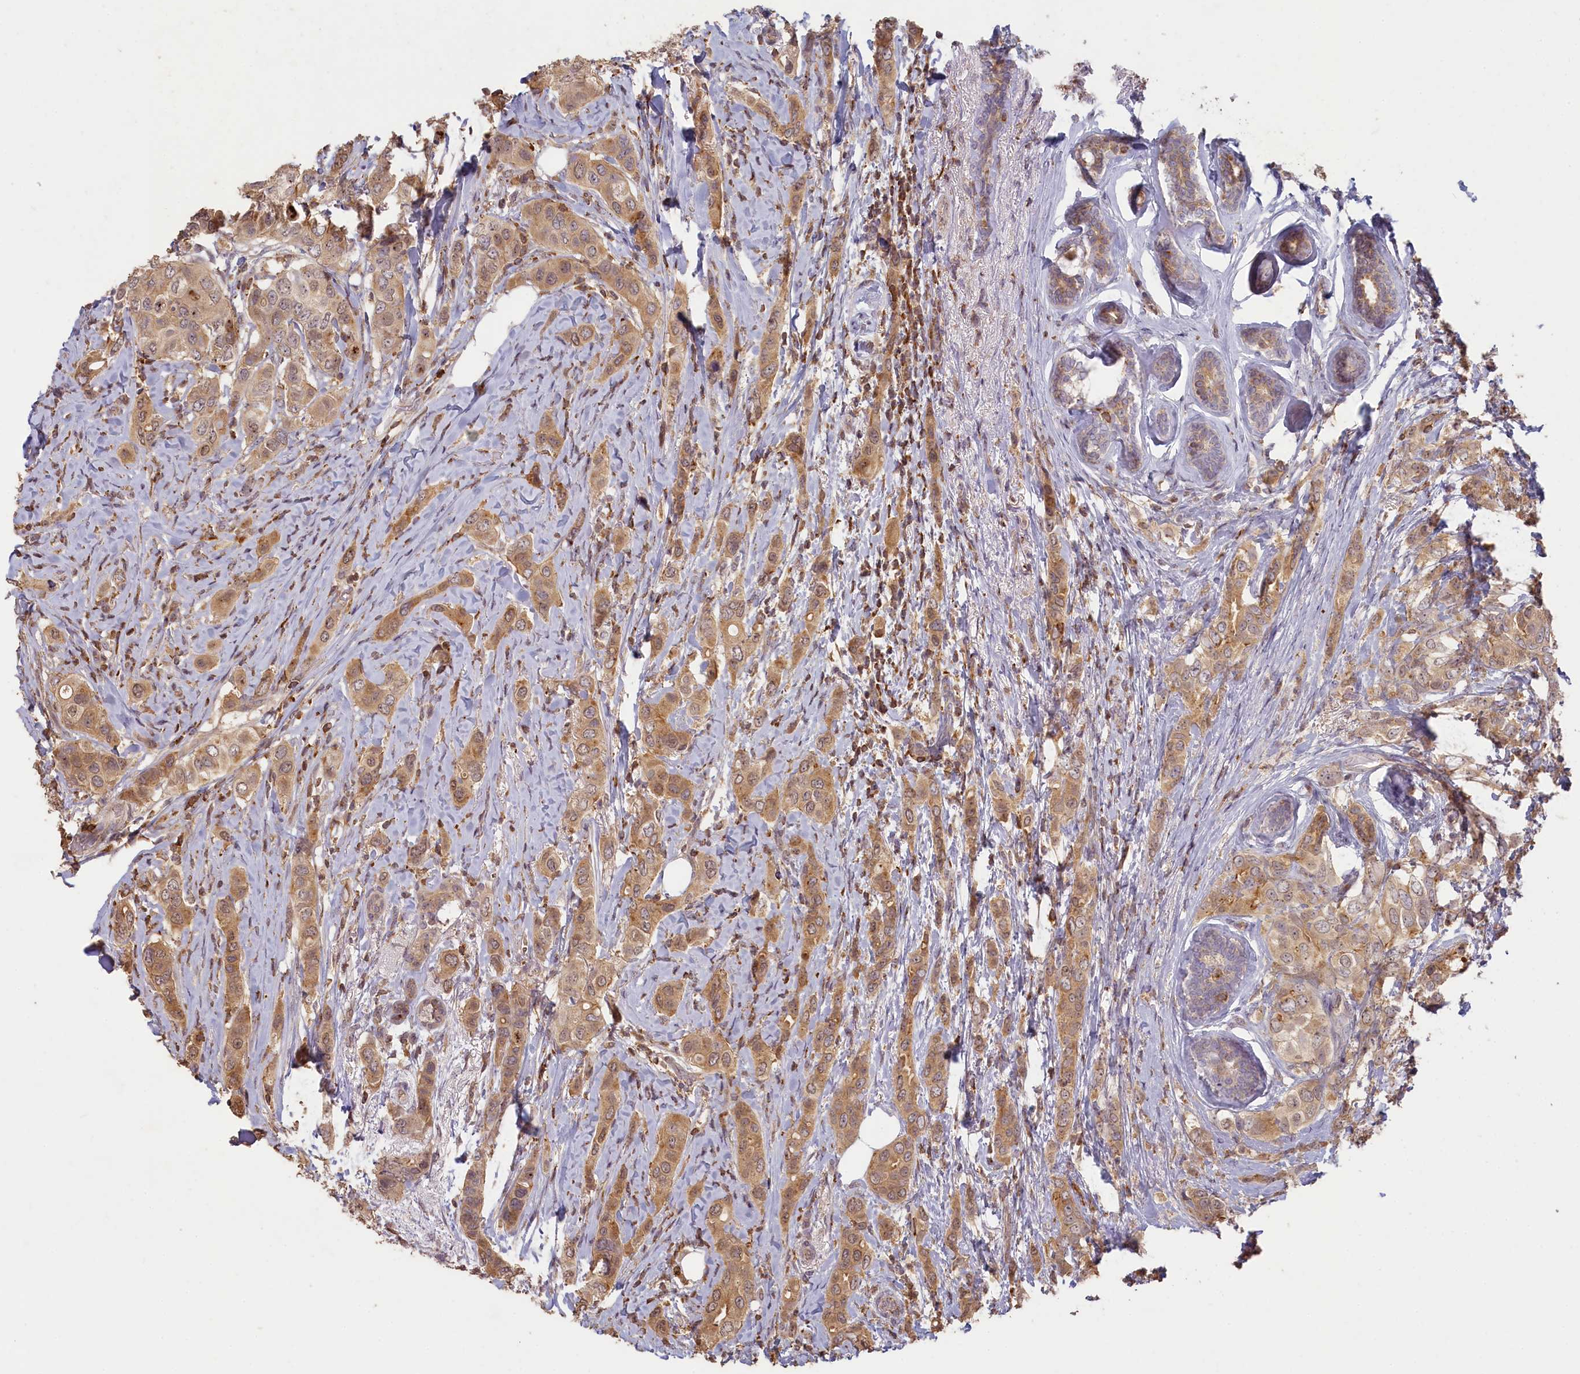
{"staining": {"intensity": "moderate", "quantity": ">75%", "location": "cytoplasmic/membranous"}, "tissue": "breast cancer", "cell_type": "Tumor cells", "image_type": "cancer", "snomed": [{"axis": "morphology", "description": "Lobular carcinoma"}, {"axis": "topography", "description": "Breast"}], "caption": "Breast cancer (lobular carcinoma) stained for a protein (brown) displays moderate cytoplasmic/membranous positive positivity in approximately >75% of tumor cells.", "gene": "MADD", "patient": {"sex": "female", "age": 51}}